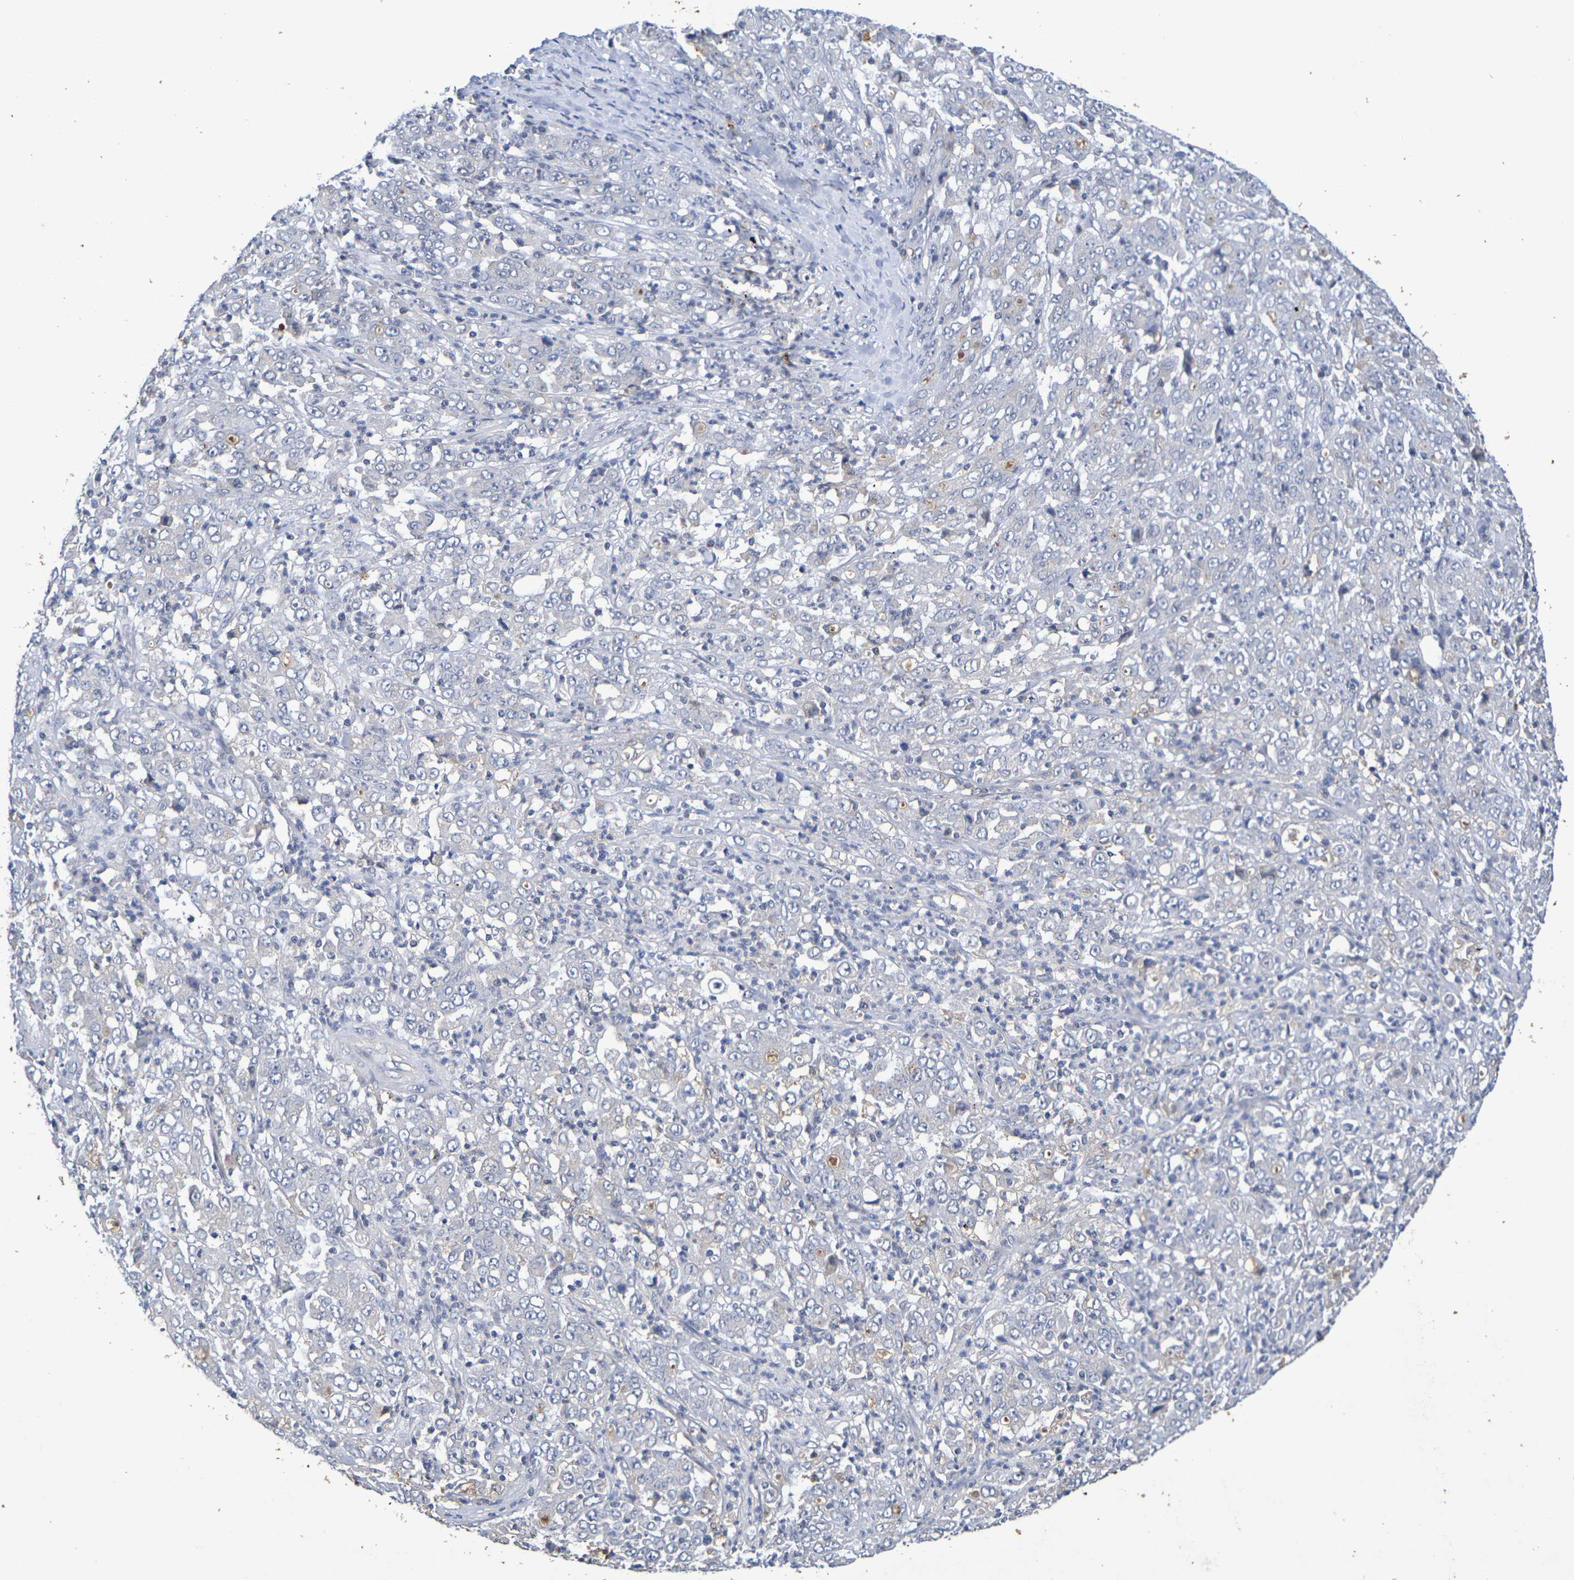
{"staining": {"intensity": "weak", "quantity": "<25%", "location": "cytoplasmic/membranous"}, "tissue": "stomach cancer", "cell_type": "Tumor cells", "image_type": "cancer", "snomed": [{"axis": "morphology", "description": "Adenocarcinoma, NOS"}, {"axis": "topography", "description": "Stomach, lower"}], "caption": "Tumor cells are negative for brown protein staining in stomach adenocarcinoma.", "gene": "TERF2", "patient": {"sex": "female", "age": 71}}